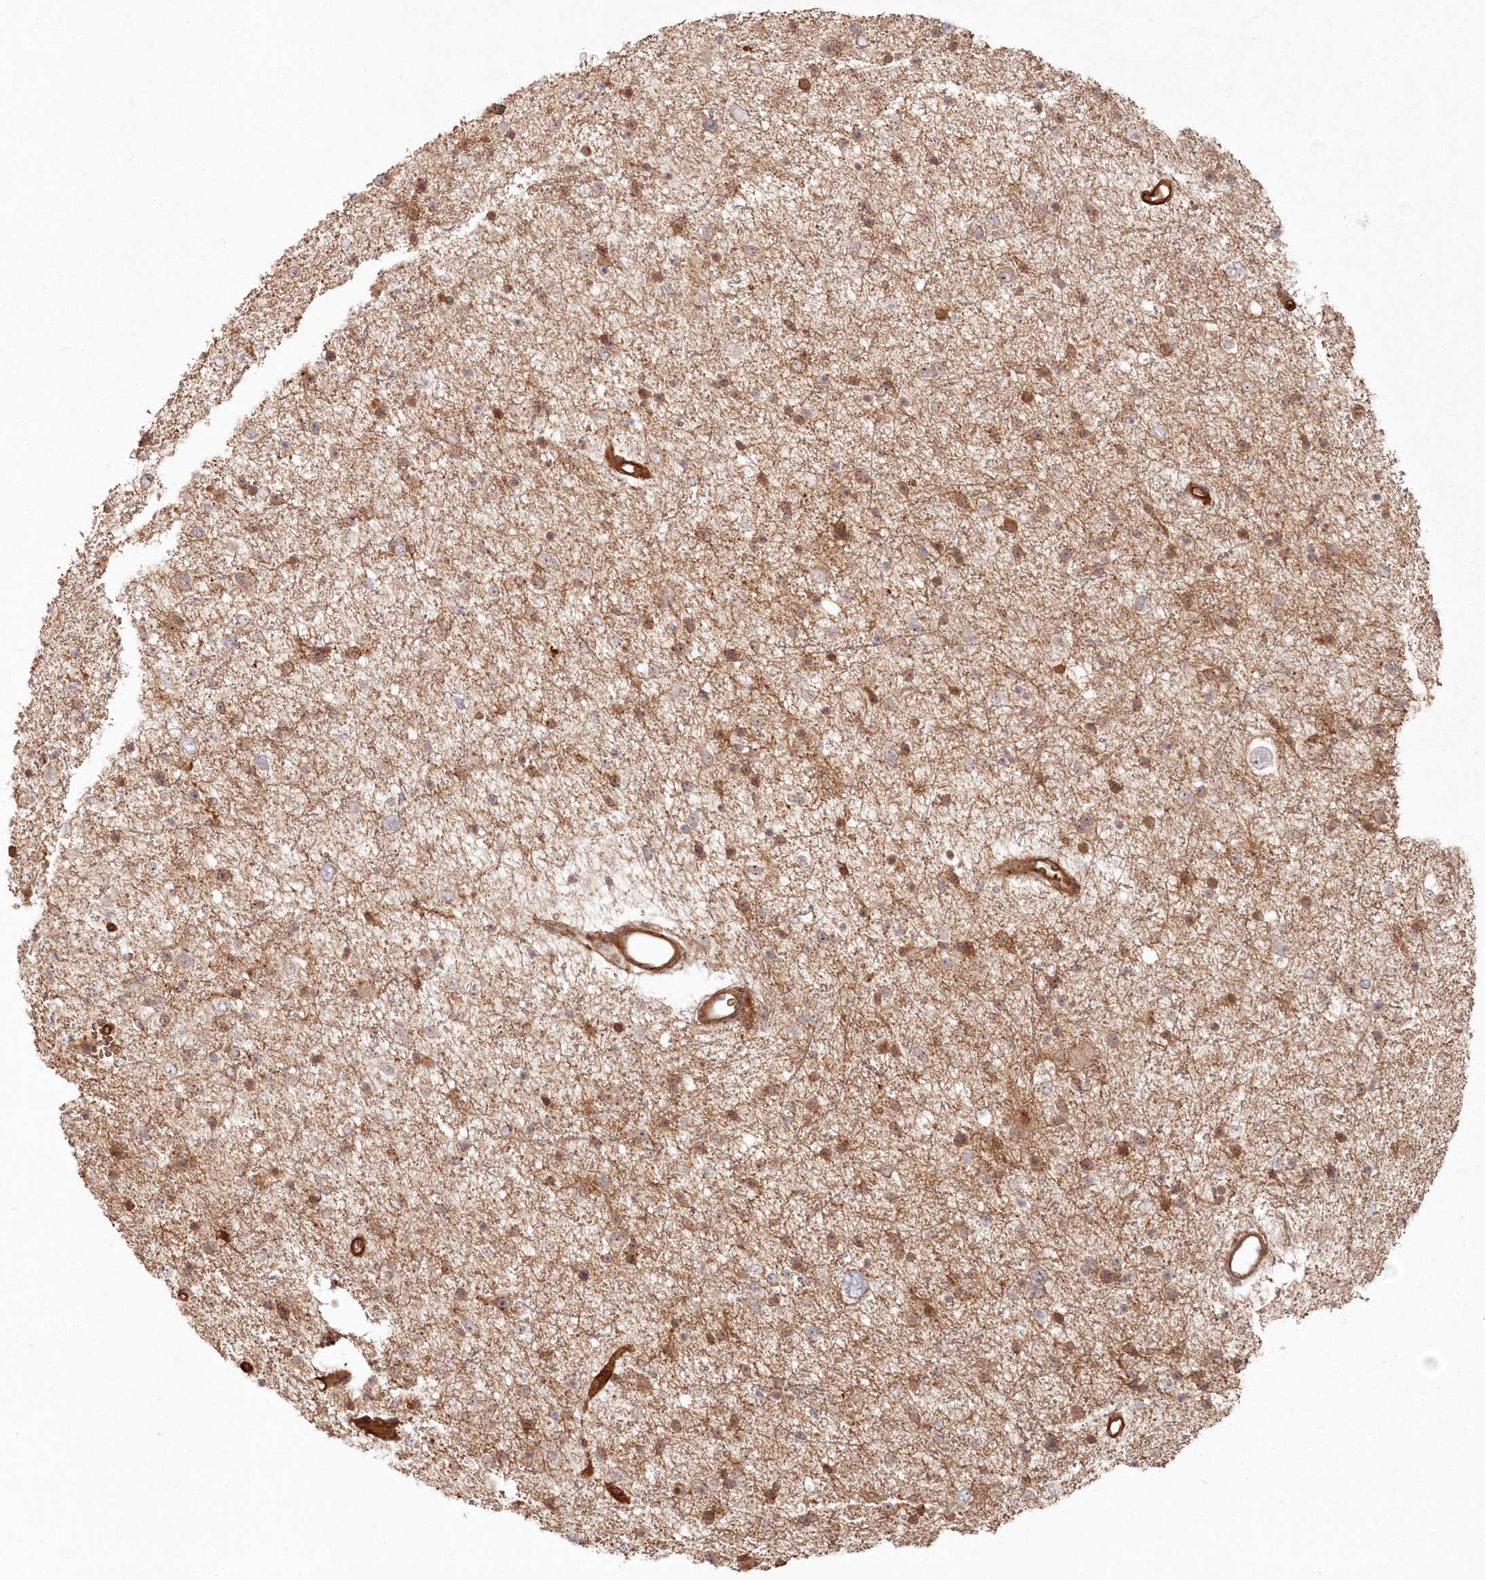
{"staining": {"intensity": "weak", "quantity": "25%-75%", "location": "cytoplasmic/membranous"}, "tissue": "glioma", "cell_type": "Tumor cells", "image_type": "cancer", "snomed": [{"axis": "morphology", "description": "Glioma, malignant, Low grade"}, {"axis": "topography", "description": "Brain"}], "caption": "Malignant low-grade glioma stained with DAB immunohistochemistry reveals low levels of weak cytoplasmic/membranous positivity in about 25%-75% of tumor cells.", "gene": "RGCC", "patient": {"sex": "female", "age": 37}}